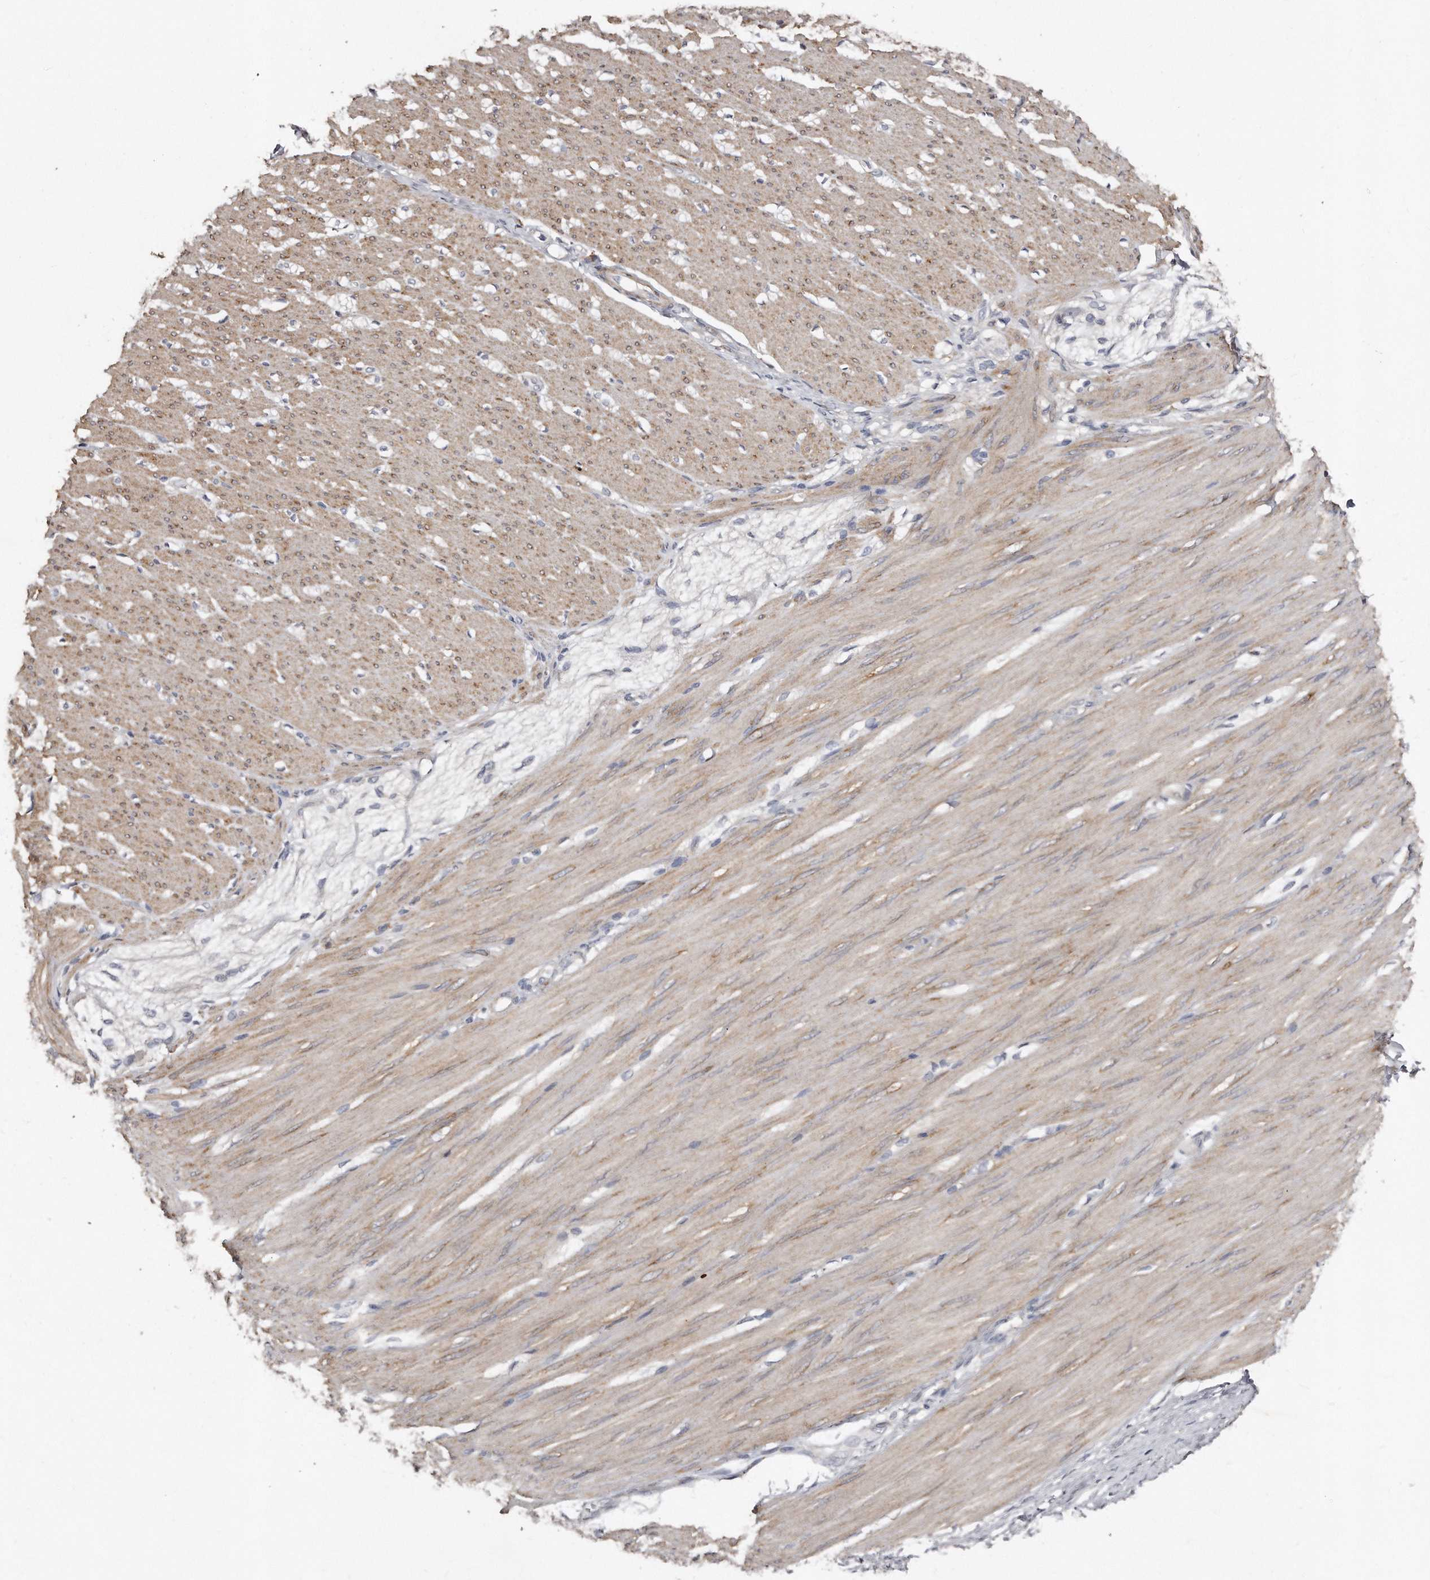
{"staining": {"intensity": "moderate", "quantity": "25%-75%", "location": "cytoplasmic/membranous"}, "tissue": "smooth muscle", "cell_type": "Smooth muscle cells", "image_type": "normal", "snomed": [{"axis": "morphology", "description": "Normal tissue, NOS"}, {"axis": "morphology", "description": "Adenocarcinoma, NOS"}, {"axis": "topography", "description": "Colon"}, {"axis": "topography", "description": "Peripheral nerve tissue"}], "caption": "Smooth muscle cells reveal moderate cytoplasmic/membranous positivity in about 25%-75% of cells in benign smooth muscle. The staining was performed using DAB to visualize the protein expression in brown, while the nuclei were stained in blue with hematoxylin (Magnification: 20x).", "gene": "LMOD1", "patient": {"sex": "male", "age": 14}}